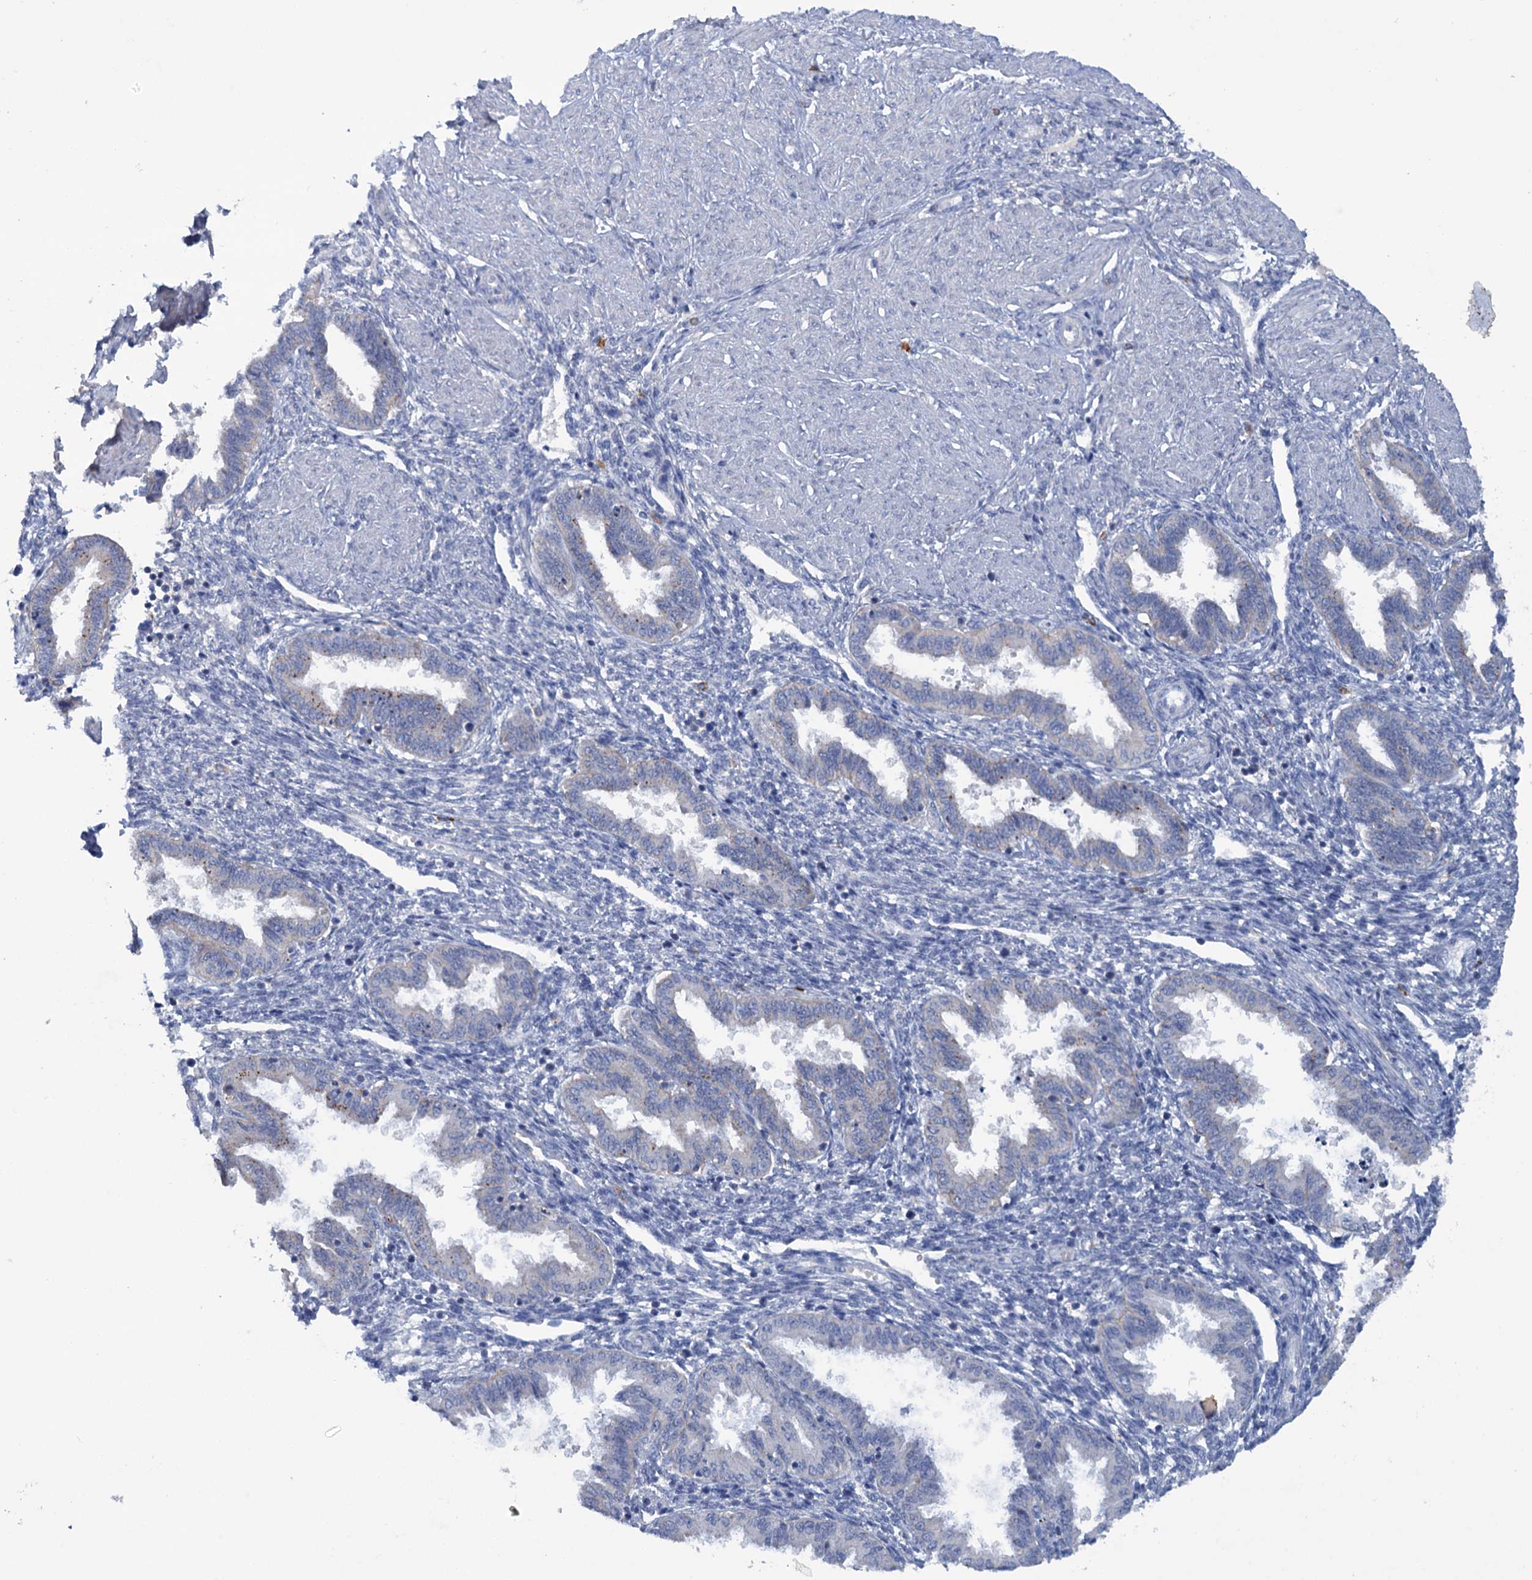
{"staining": {"intensity": "negative", "quantity": "none", "location": "none"}, "tissue": "endometrium", "cell_type": "Cells in endometrial stroma", "image_type": "normal", "snomed": [{"axis": "morphology", "description": "Normal tissue, NOS"}, {"axis": "topography", "description": "Endometrium"}], "caption": "Immunohistochemistry of normal human endometrium shows no staining in cells in endometrial stroma. Nuclei are stained in blue.", "gene": "FAM111B", "patient": {"sex": "female", "age": 33}}